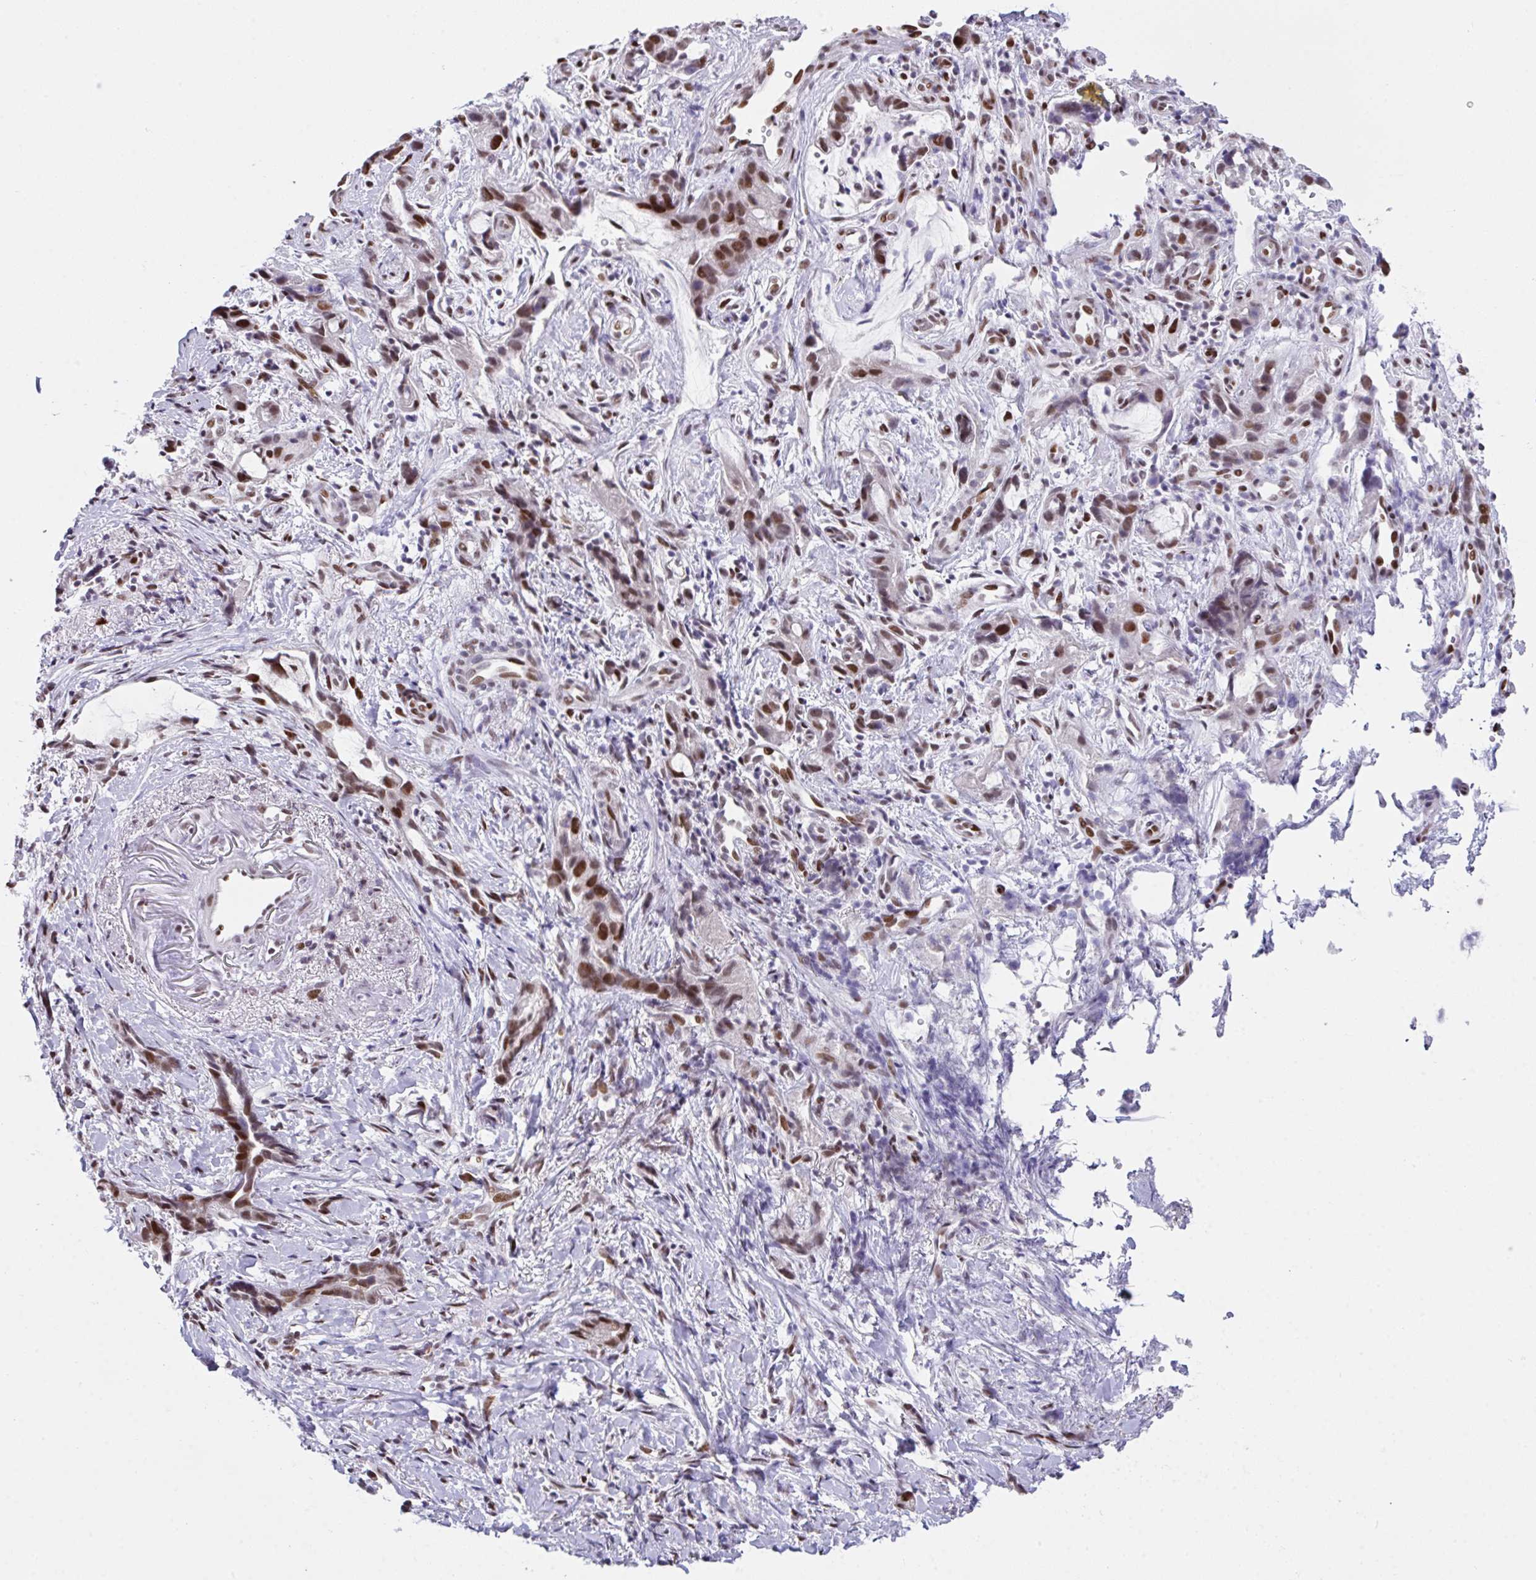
{"staining": {"intensity": "moderate", "quantity": ">75%", "location": "nuclear"}, "tissue": "stomach cancer", "cell_type": "Tumor cells", "image_type": "cancer", "snomed": [{"axis": "morphology", "description": "Adenocarcinoma, NOS"}, {"axis": "topography", "description": "Stomach"}], "caption": "About >75% of tumor cells in human stomach cancer (adenocarcinoma) demonstrate moderate nuclear protein expression as visualized by brown immunohistochemical staining.", "gene": "CLP1", "patient": {"sex": "male", "age": 55}}